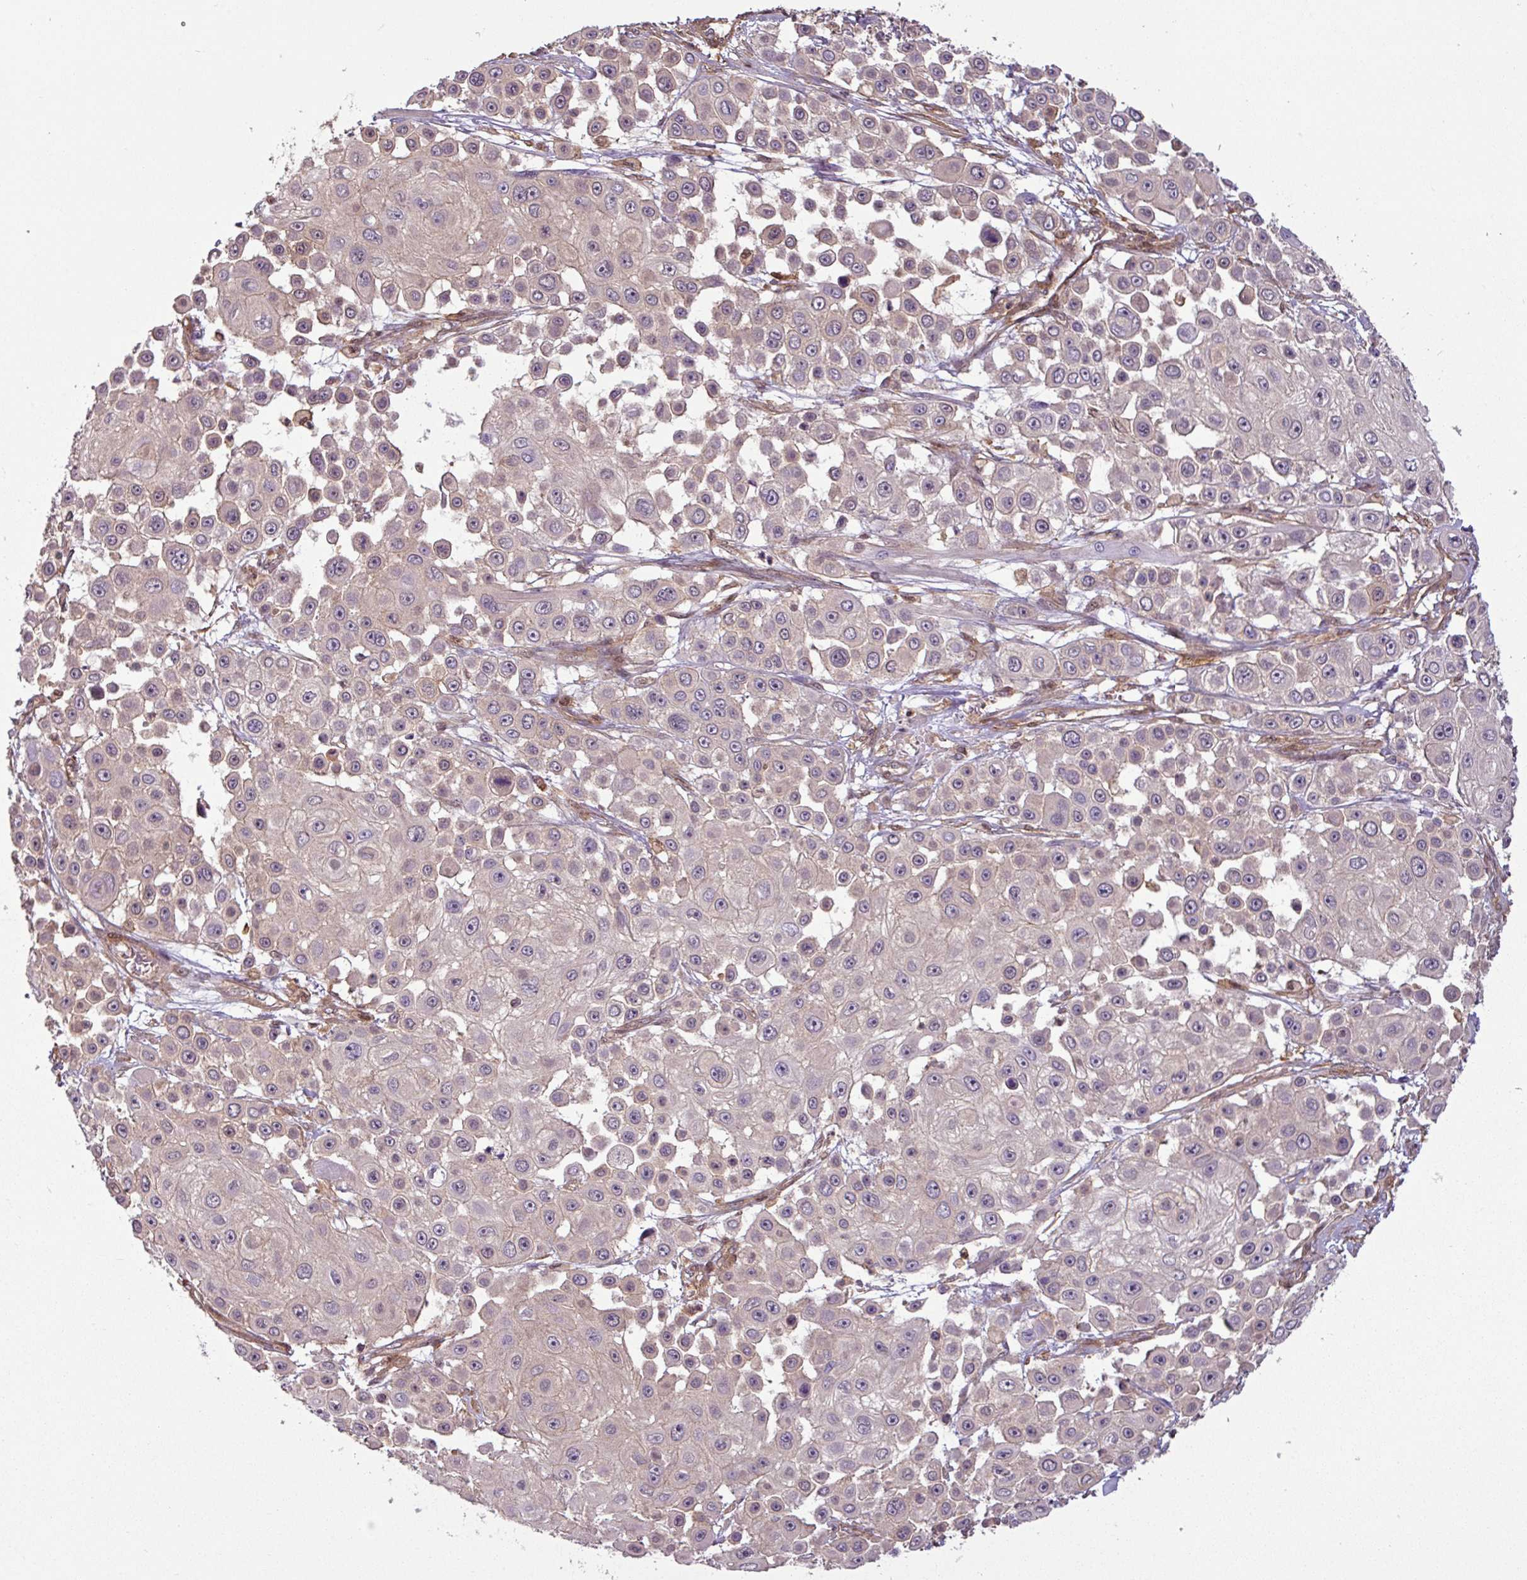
{"staining": {"intensity": "weak", "quantity": "<25%", "location": "cytoplasmic/membranous"}, "tissue": "skin cancer", "cell_type": "Tumor cells", "image_type": "cancer", "snomed": [{"axis": "morphology", "description": "Squamous cell carcinoma, NOS"}, {"axis": "topography", "description": "Skin"}], "caption": "Tumor cells are negative for protein expression in human skin cancer.", "gene": "SH3BGRL", "patient": {"sex": "male", "age": 67}}